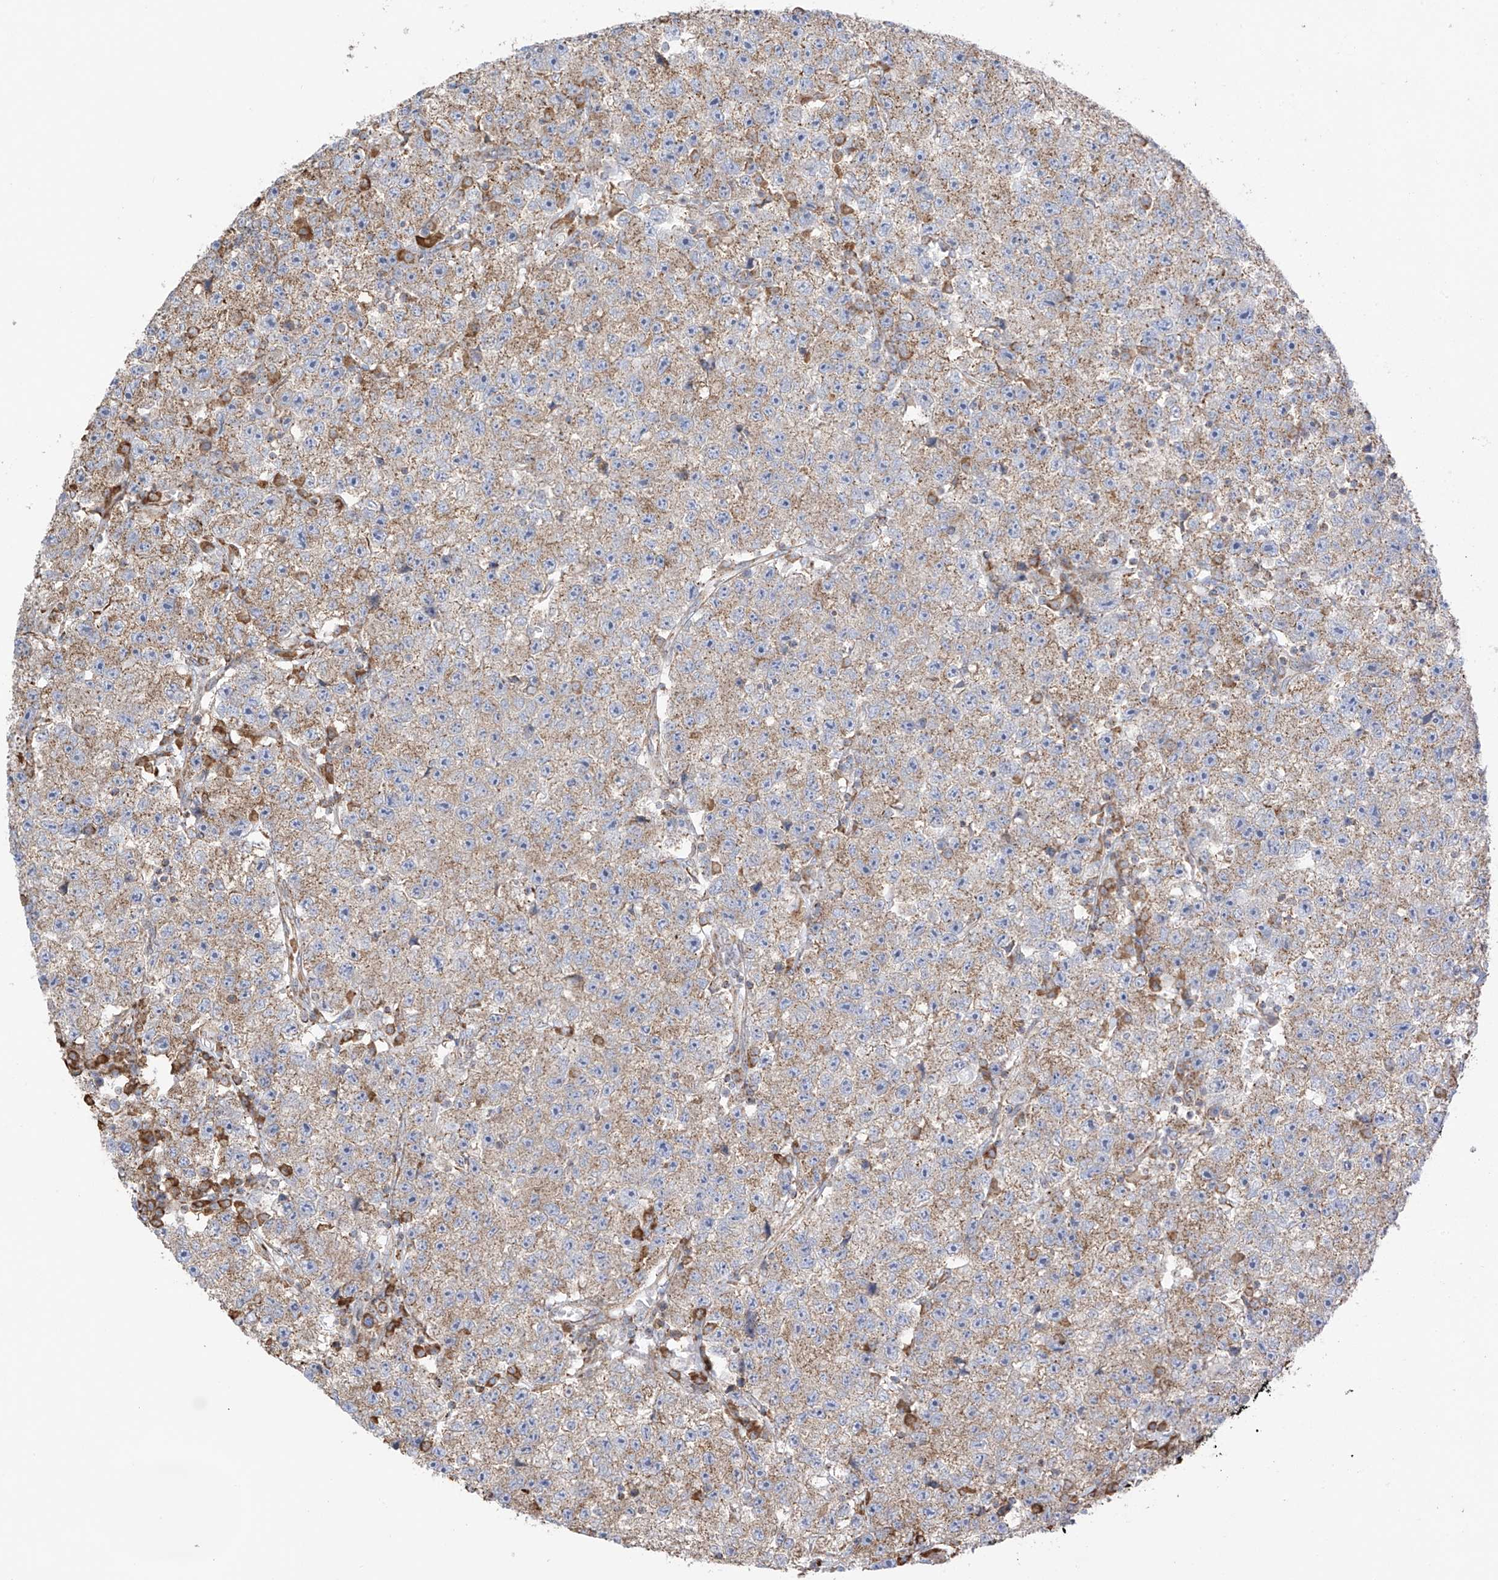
{"staining": {"intensity": "strong", "quantity": "25%-75%", "location": "cytoplasmic/membranous"}, "tissue": "testis cancer", "cell_type": "Tumor cells", "image_type": "cancer", "snomed": [{"axis": "morphology", "description": "Seminoma, NOS"}, {"axis": "topography", "description": "Testis"}], "caption": "Strong cytoplasmic/membranous positivity is seen in approximately 25%-75% of tumor cells in testis cancer.", "gene": "XKR3", "patient": {"sex": "male", "age": 22}}